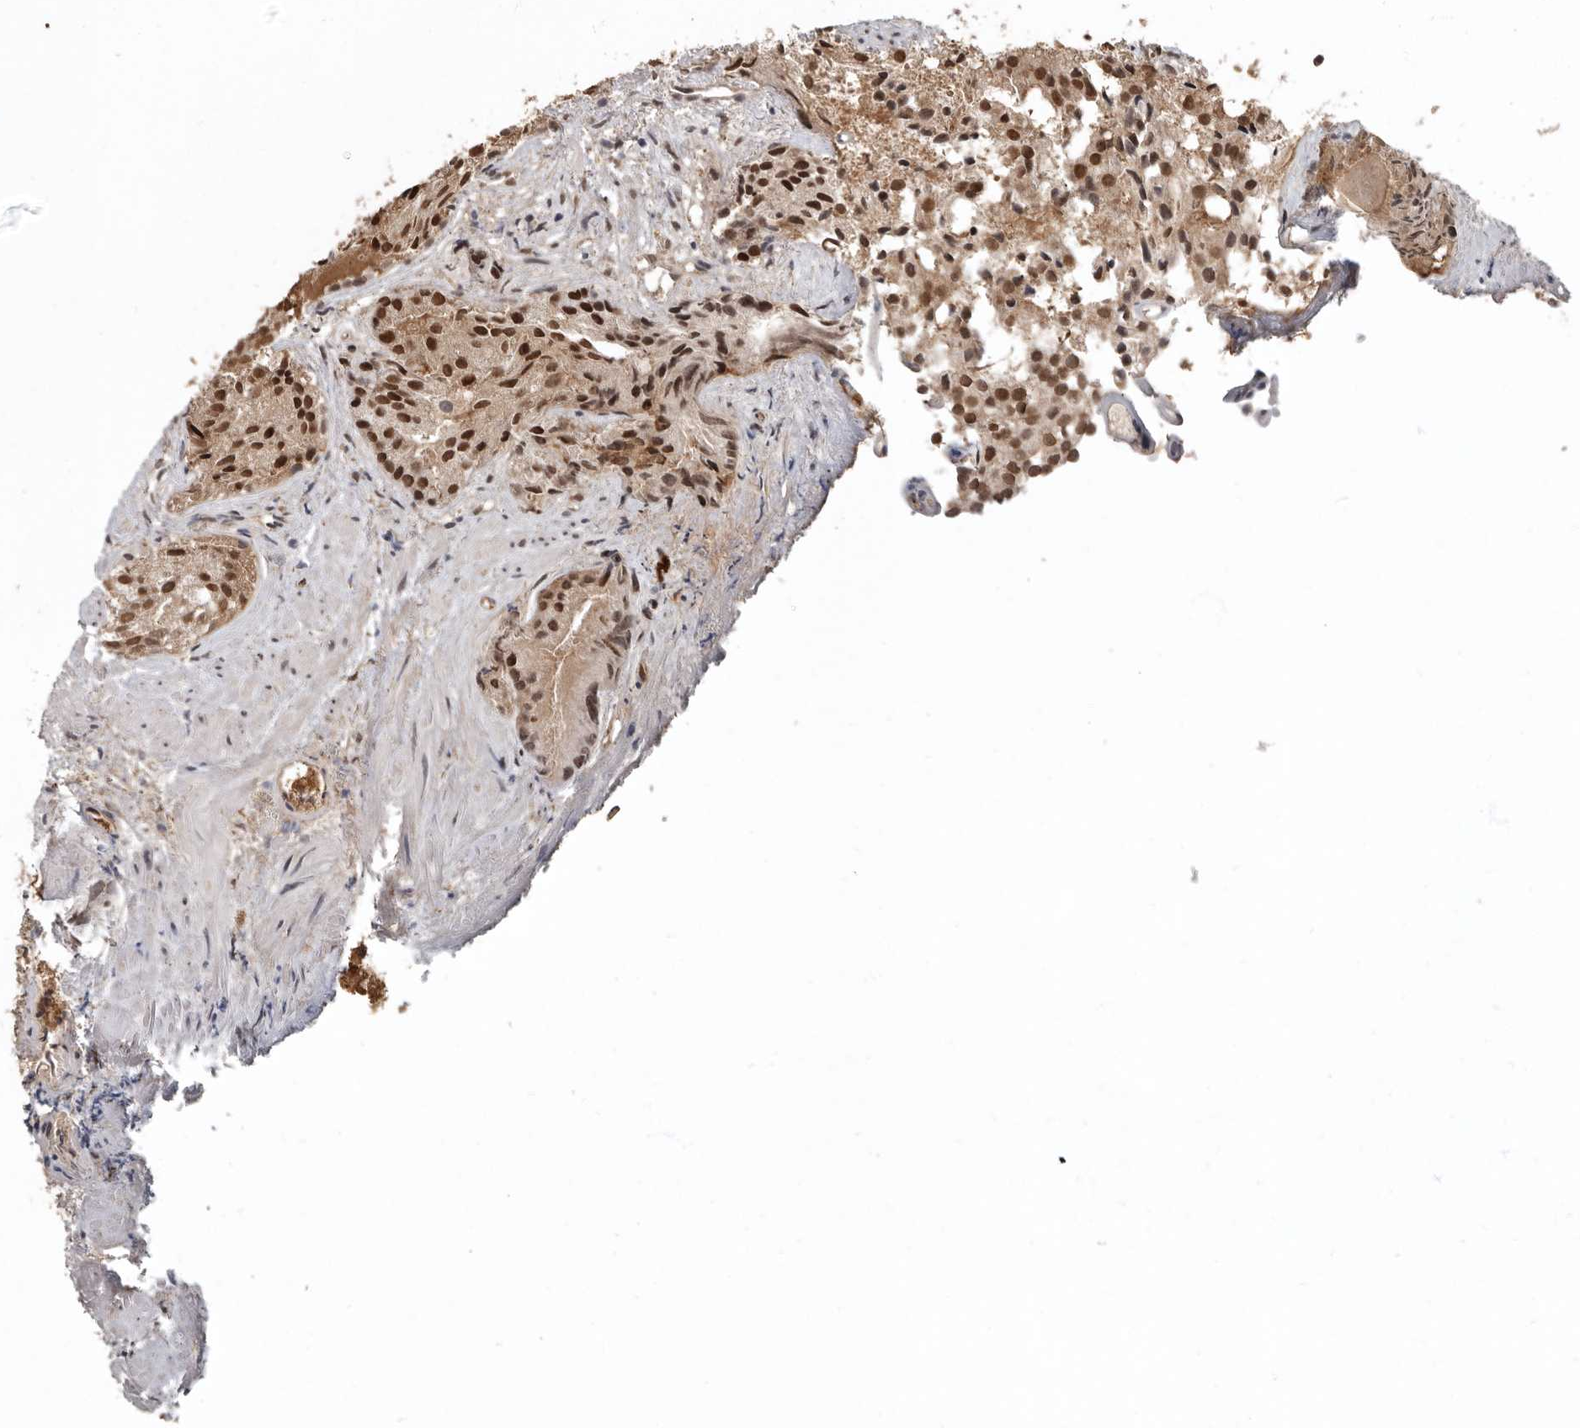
{"staining": {"intensity": "moderate", "quantity": ">75%", "location": "cytoplasmic/membranous,nuclear"}, "tissue": "prostate cancer", "cell_type": "Tumor cells", "image_type": "cancer", "snomed": [{"axis": "morphology", "description": "Adenocarcinoma, Low grade"}, {"axis": "topography", "description": "Prostate"}], "caption": "Prostate cancer was stained to show a protein in brown. There is medium levels of moderate cytoplasmic/membranous and nuclear positivity in approximately >75% of tumor cells. (Stains: DAB in brown, nuclei in blue, Microscopy: brightfield microscopy at high magnification).", "gene": "LRGUK", "patient": {"sex": "male", "age": 88}}